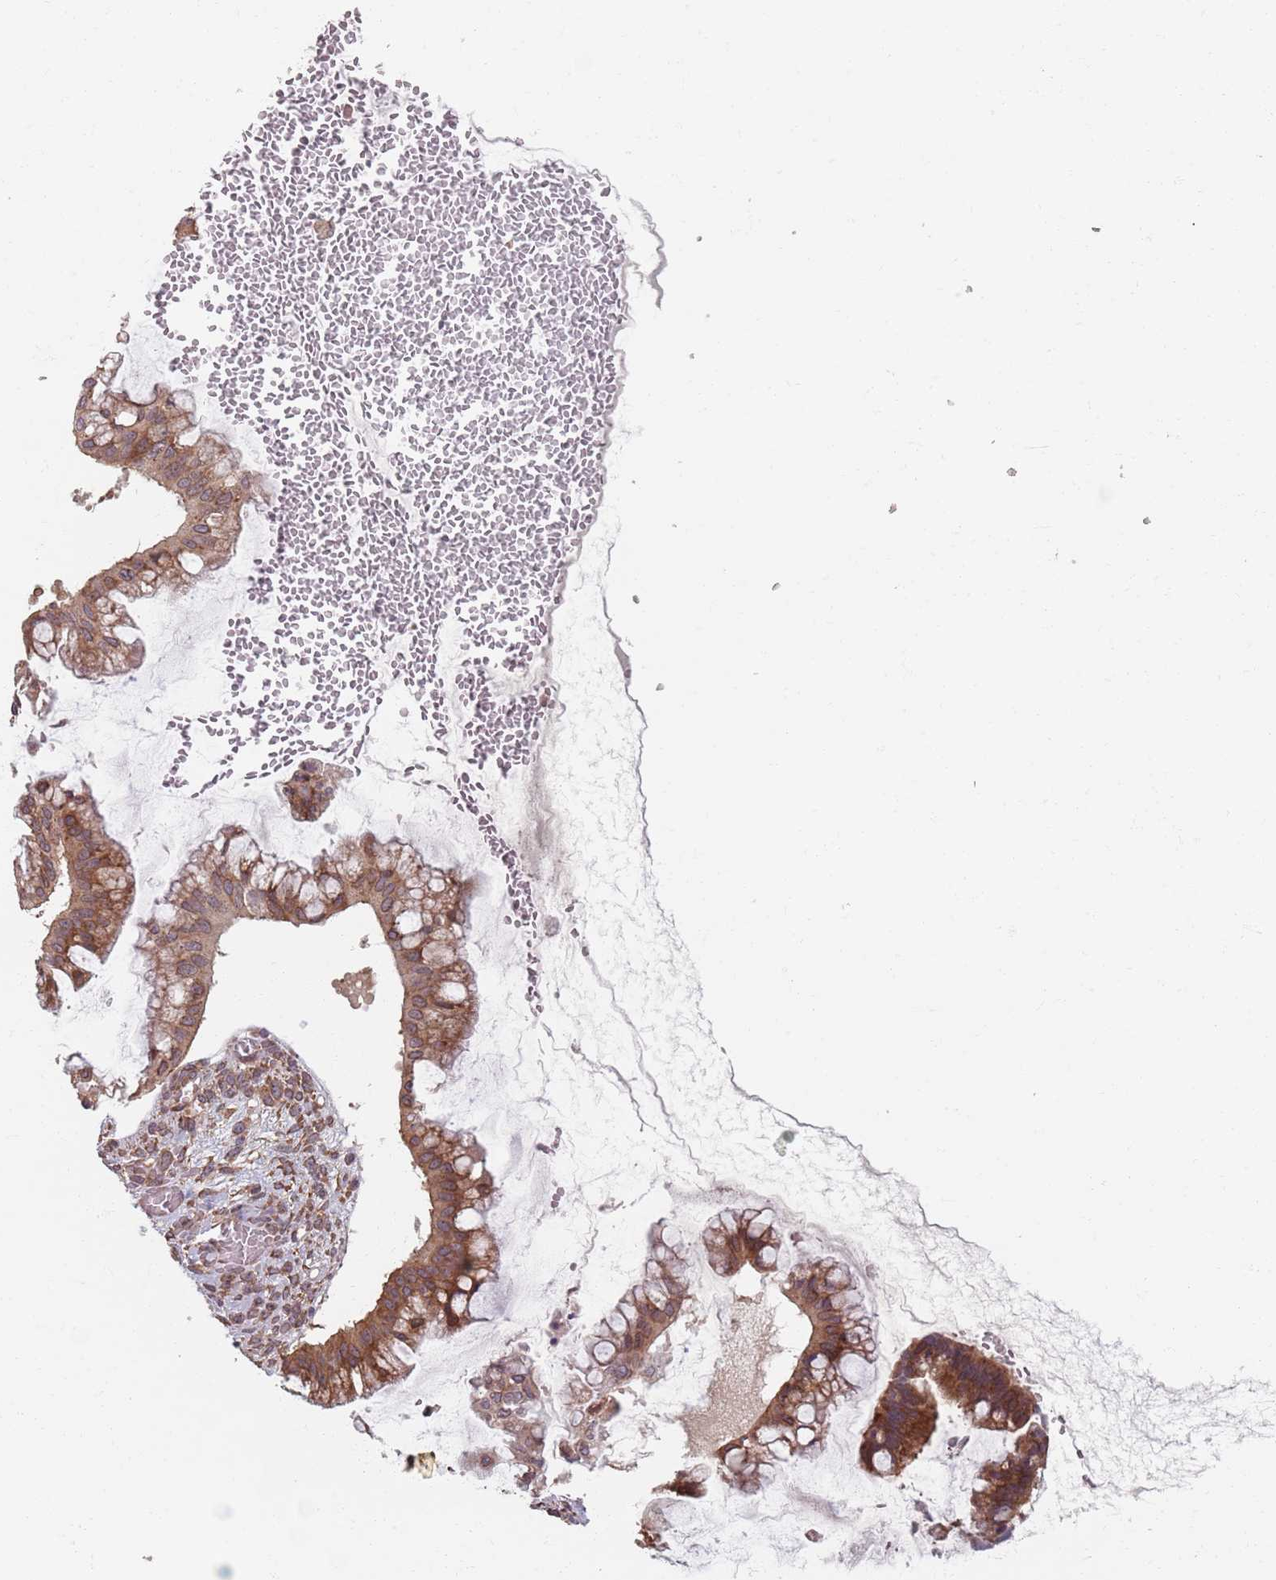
{"staining": {"intensity": "moderate", "quantity": ">75%", "location": "cytoplasmic/membranous"}, "tissue": "ovarian cancer", "cell_type": "Tumor cells", "image_type": "cancer", "snomed": [{"axis": "morphology", "description": "Cystadenocarcinoma, mucinous, NOS"}, {"axis": "topography", "description": "Ovary"}], "caption": "A medium amount of moderate cytoplasmic/membranous positivity is present in about >75% of tumor cells in mucinous cystadenocarcinoma (ovarian) tissue. (DAB (3,3'-diaminobenzidine) IHC with brightfield microscopy, high magnification).", "gene": "NOTCH3", "patient": {"sex": "female", "age": 73}}